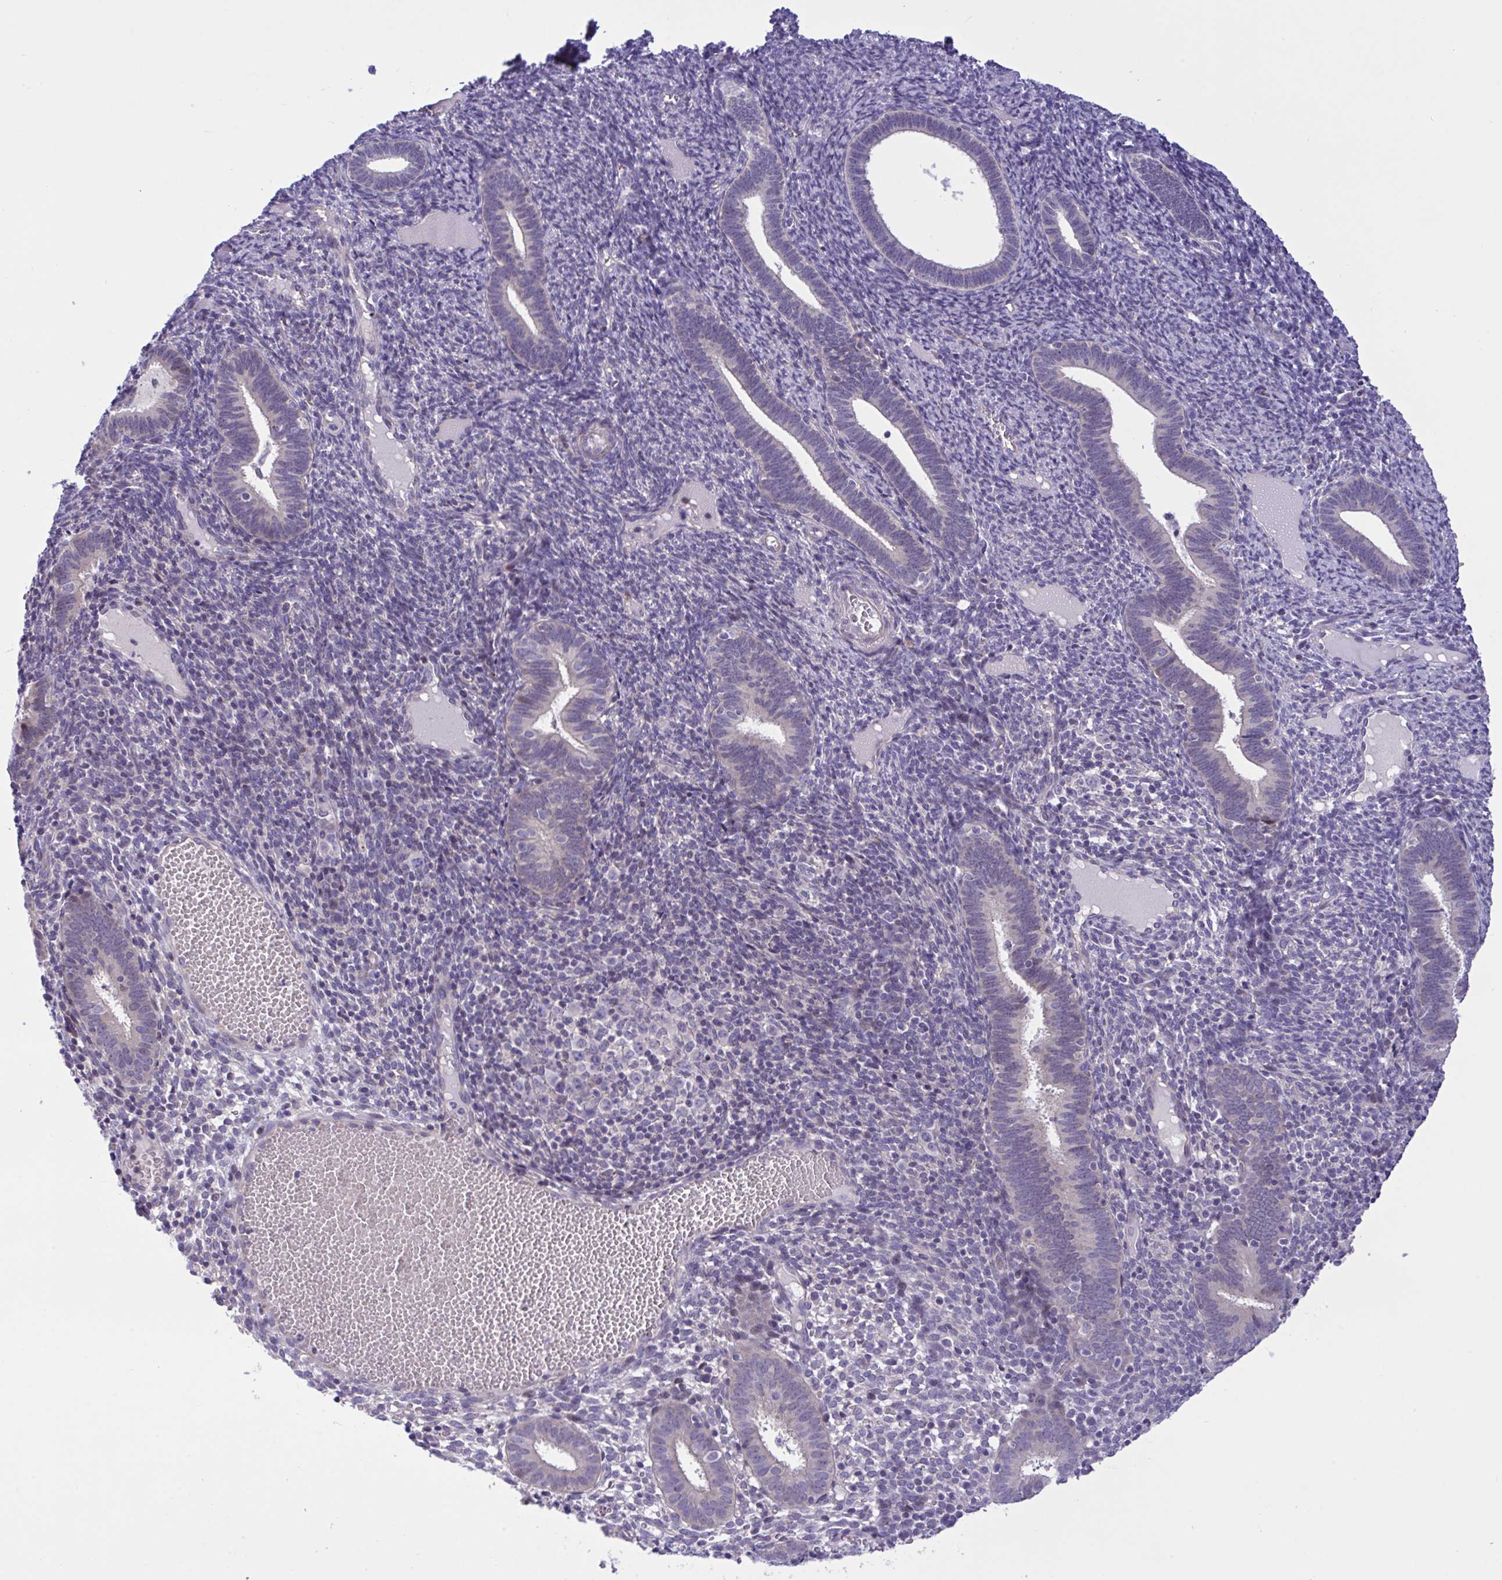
{"staining": {"intensity": "negative", "quantity": "none", "location": "none"}, "tissue": "endometrium", "cell_type": "Cells in endometrial stroma", "image_type": "normal", "snomed": [{"axis": "morphology", "description": "Normal tissue, NOS"}, {"axis": "topography", "description": "Endometrium"}], "caption": "This image is of normal endometrium stained with IHC to label a protein in brown with the nuclei are counter-stained blue. There is no expression in cells in endometrial stroma. (DAB immunohistochemistry (IHC) visualized using brightfield microscopy, high magnification).", "gene": "WDR97", "patient": {"sex": "female", "age": 41}}